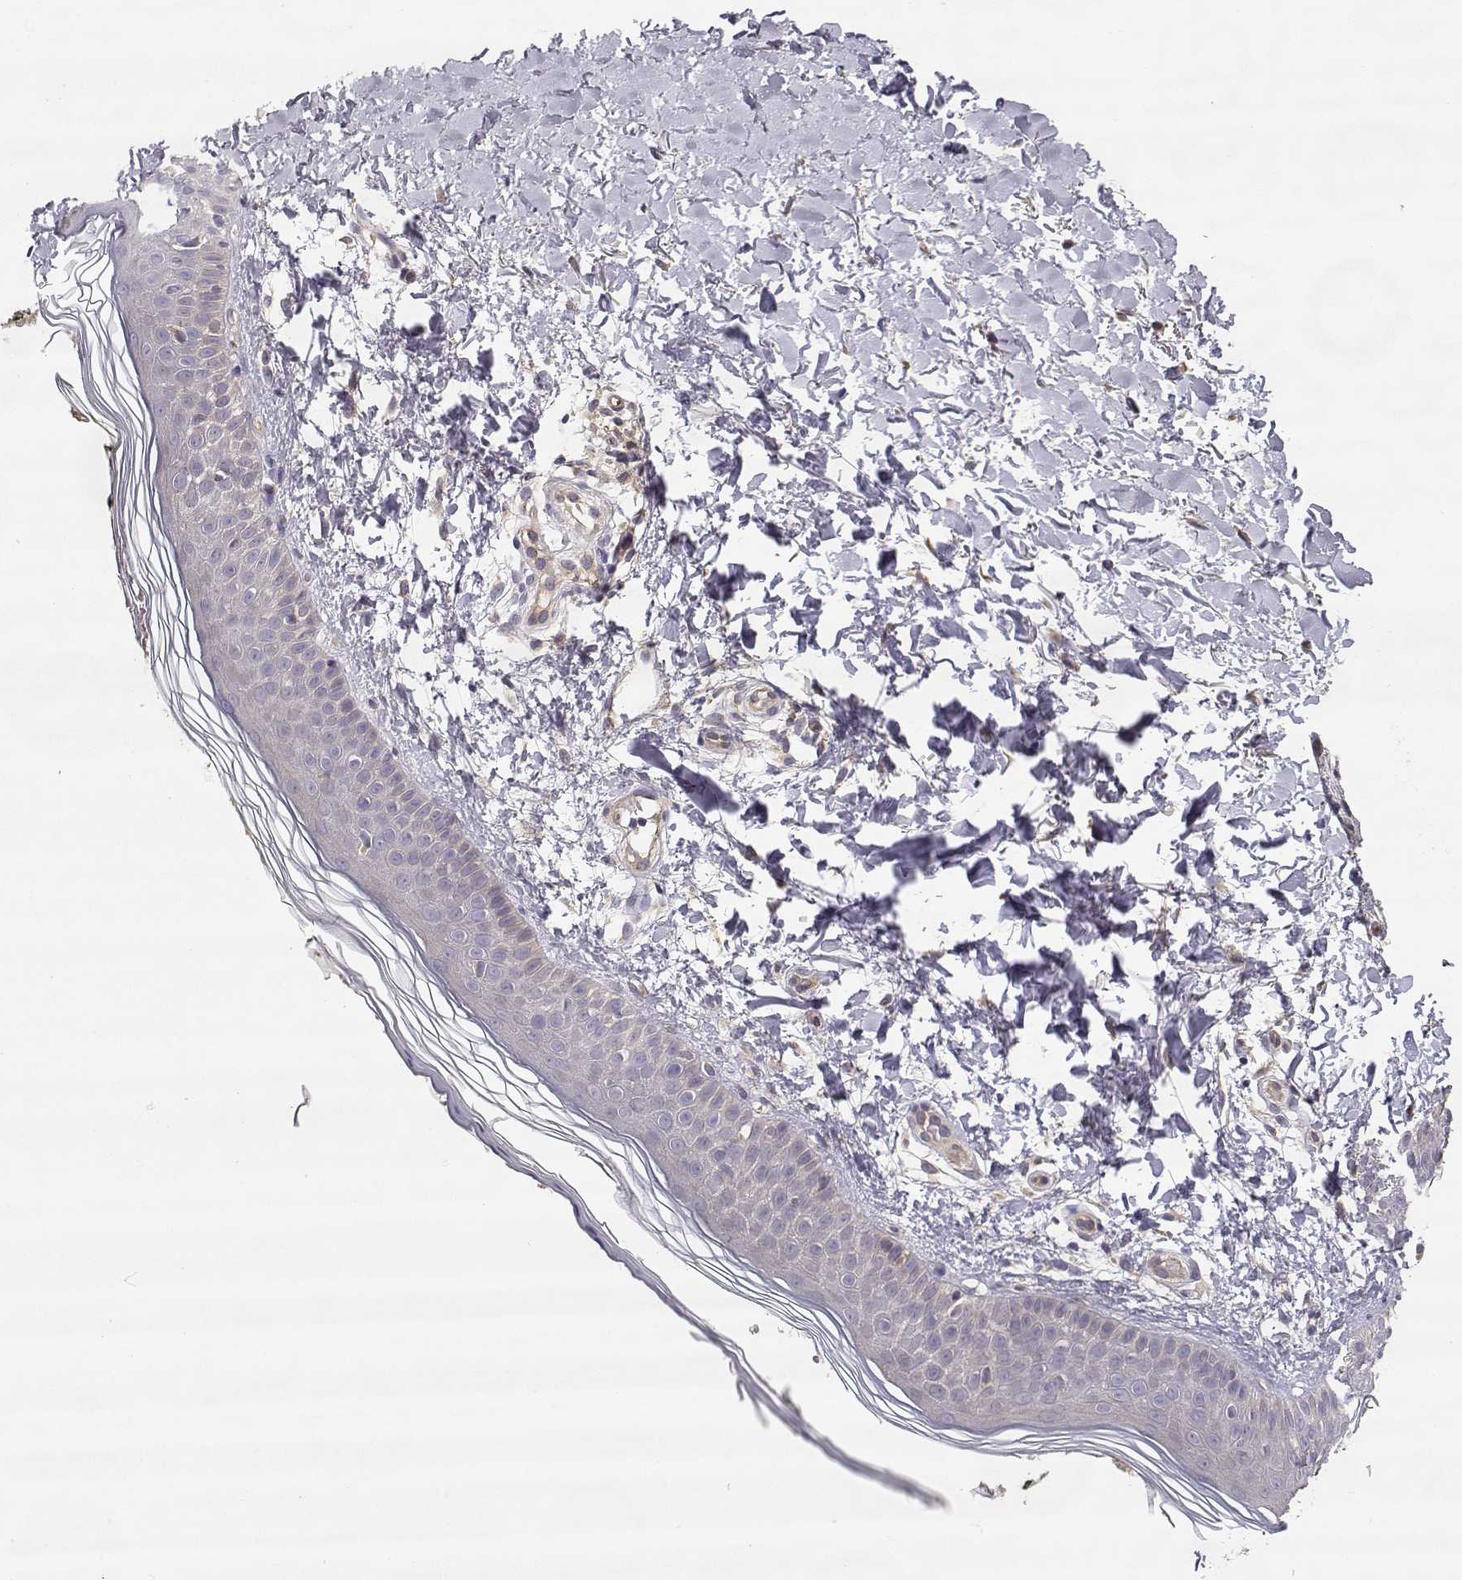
{"staining": {"intensity": "negative", "quantity": "none", "location": "none"}, "tissue": "skin", "cell_type": "Fibroblasts", "image_type": "normal", "snomed": [{"axis": "morphology", "description": "Normal tissue, NOS"}, {"axis": "topography", "description": "Skin"}], "caption": "Immunohistochemistry (IHC) of benign skin demonstrates no positivity in fibroblasts.", "gene": "CRIM1", "patient": {"sex": "female", "age": 62}}